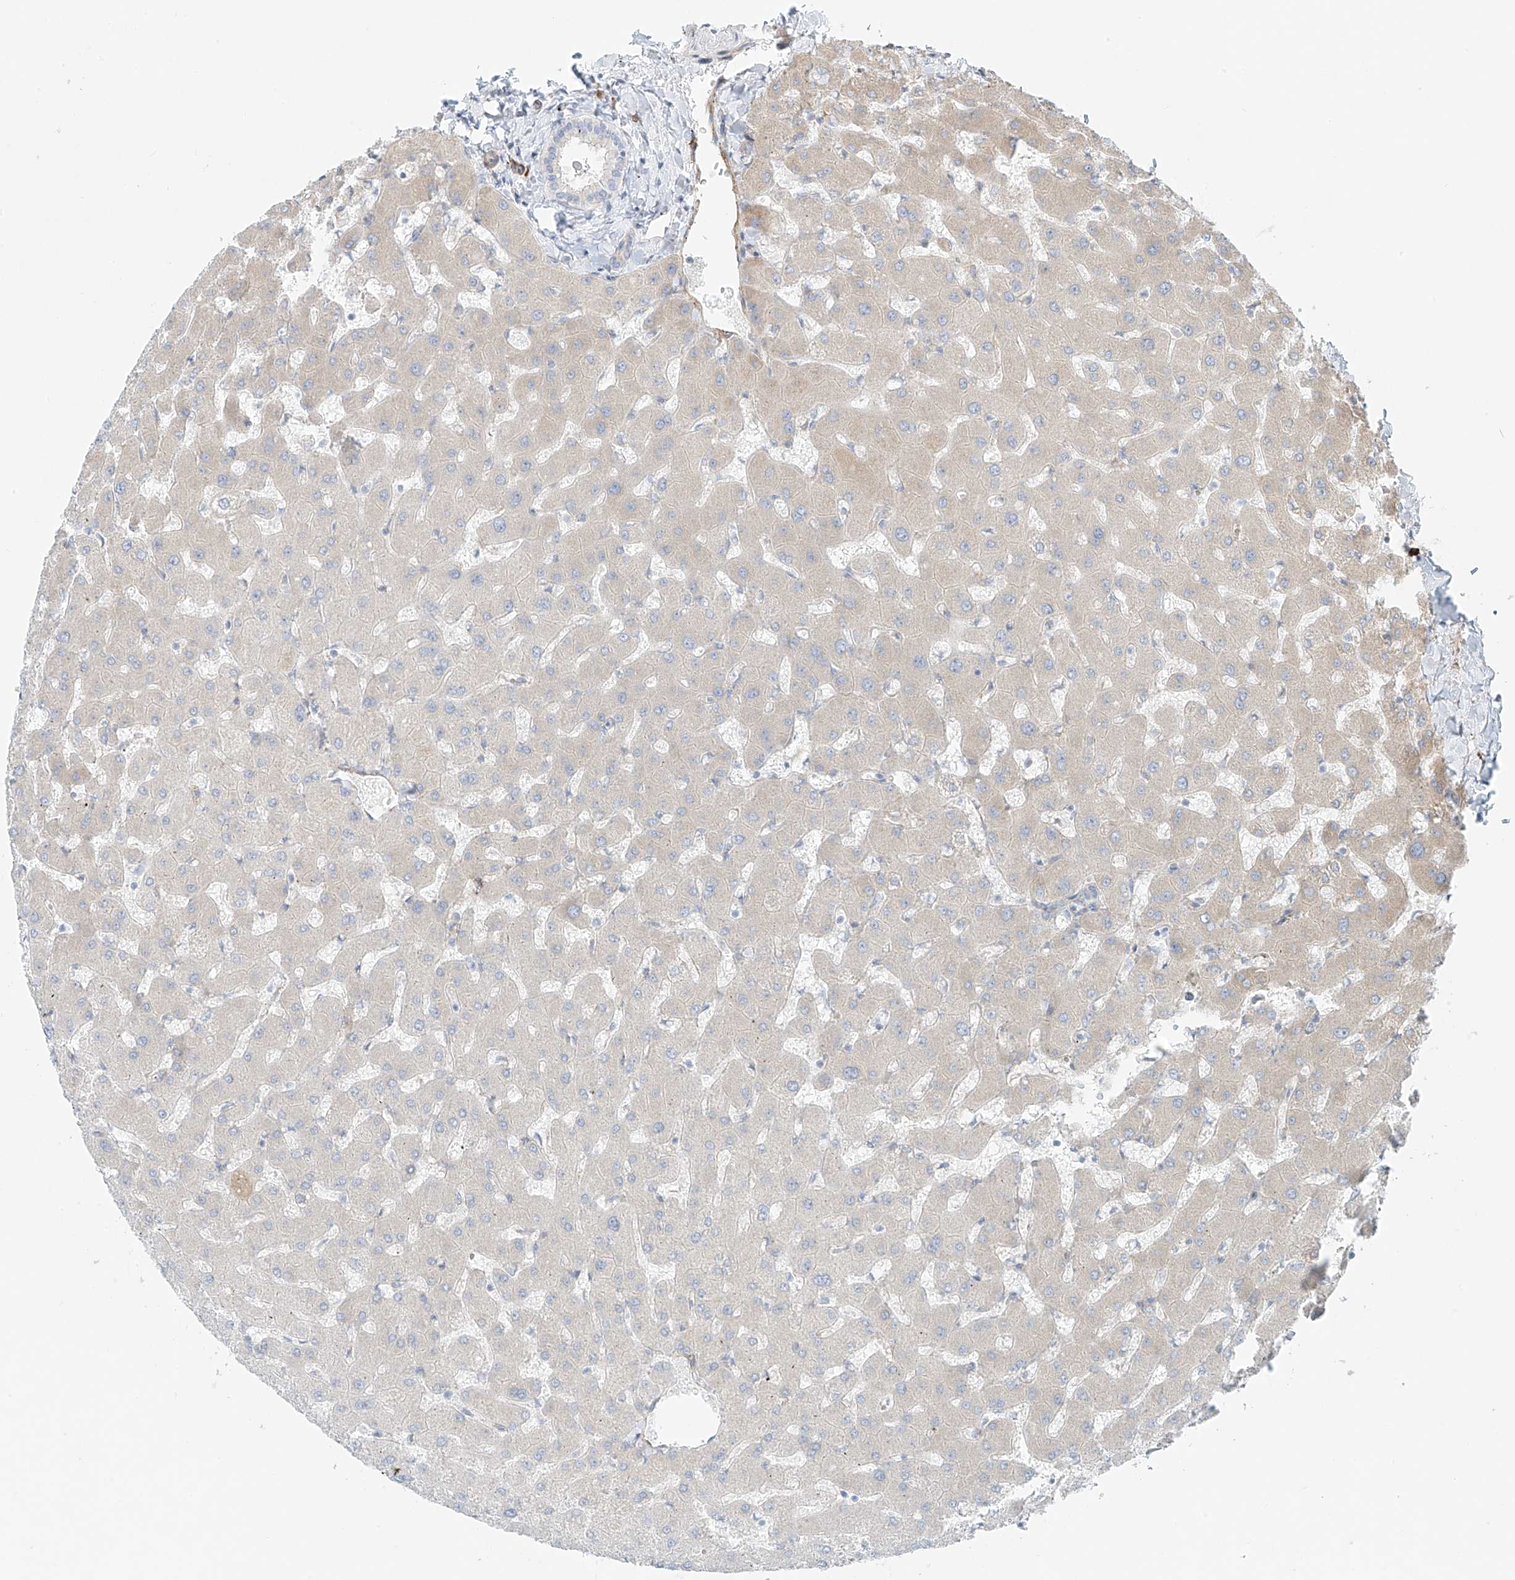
{"staining": {"intensity": "negative", "quantity": "none", "location": "none"}, "tissue": "liver", "cell_type": "Cholangiocytes", "image_type": "normal", "snomed": [{"axis": "morphology", "description": "Normal tissue, NOS"}, {"axis": "topography", "description": "Liver"}], "caption": "IHC of benign human liver exhibits no staining in cholangiocytes.", "gene": "EIPR1", "patient": {"sex": "female", "age": 63}}